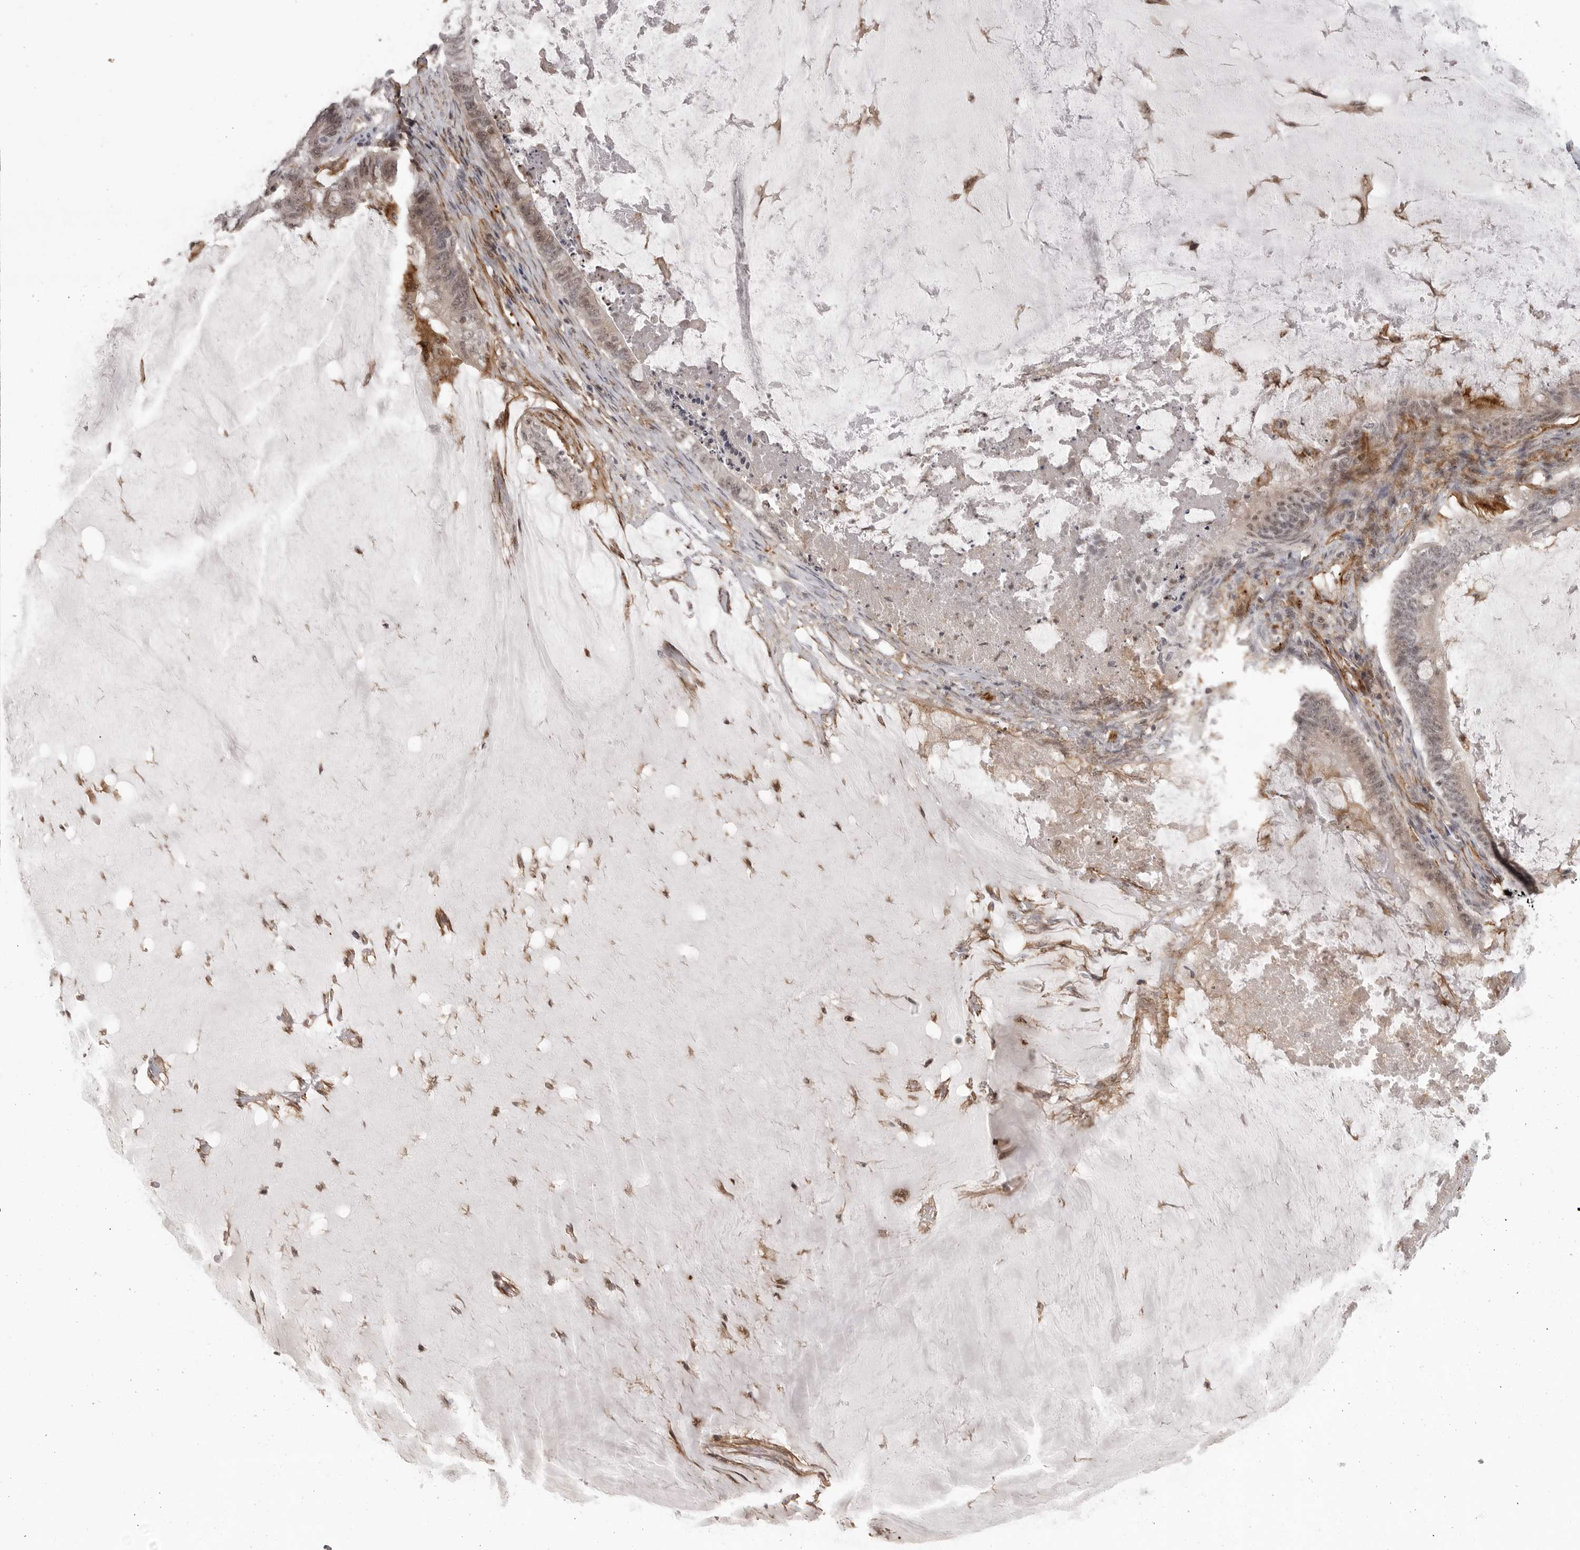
{"staining": {"intensity": "weak", "quantity": "25%-75%", "location": "nuclear"}, "tissue": "ovarian cancer", "cell_type": "Tumor cells", "image_type": "cancer", "snomed": [{"axis": "morphology", "description": "Cystadenocarcinoma, mucinous, NOS"}, {"axis": "topography", "description": "Ovary"}], "caption": "Tumor cells exhibit weak nuclear staining in about 25%-75% of cells in ovarian cancer. (brown staining indicates protein expression, while blue staining denotes nuclei).", "gene": "TUT4", "patient": {"sex": "female", "age": 61}}